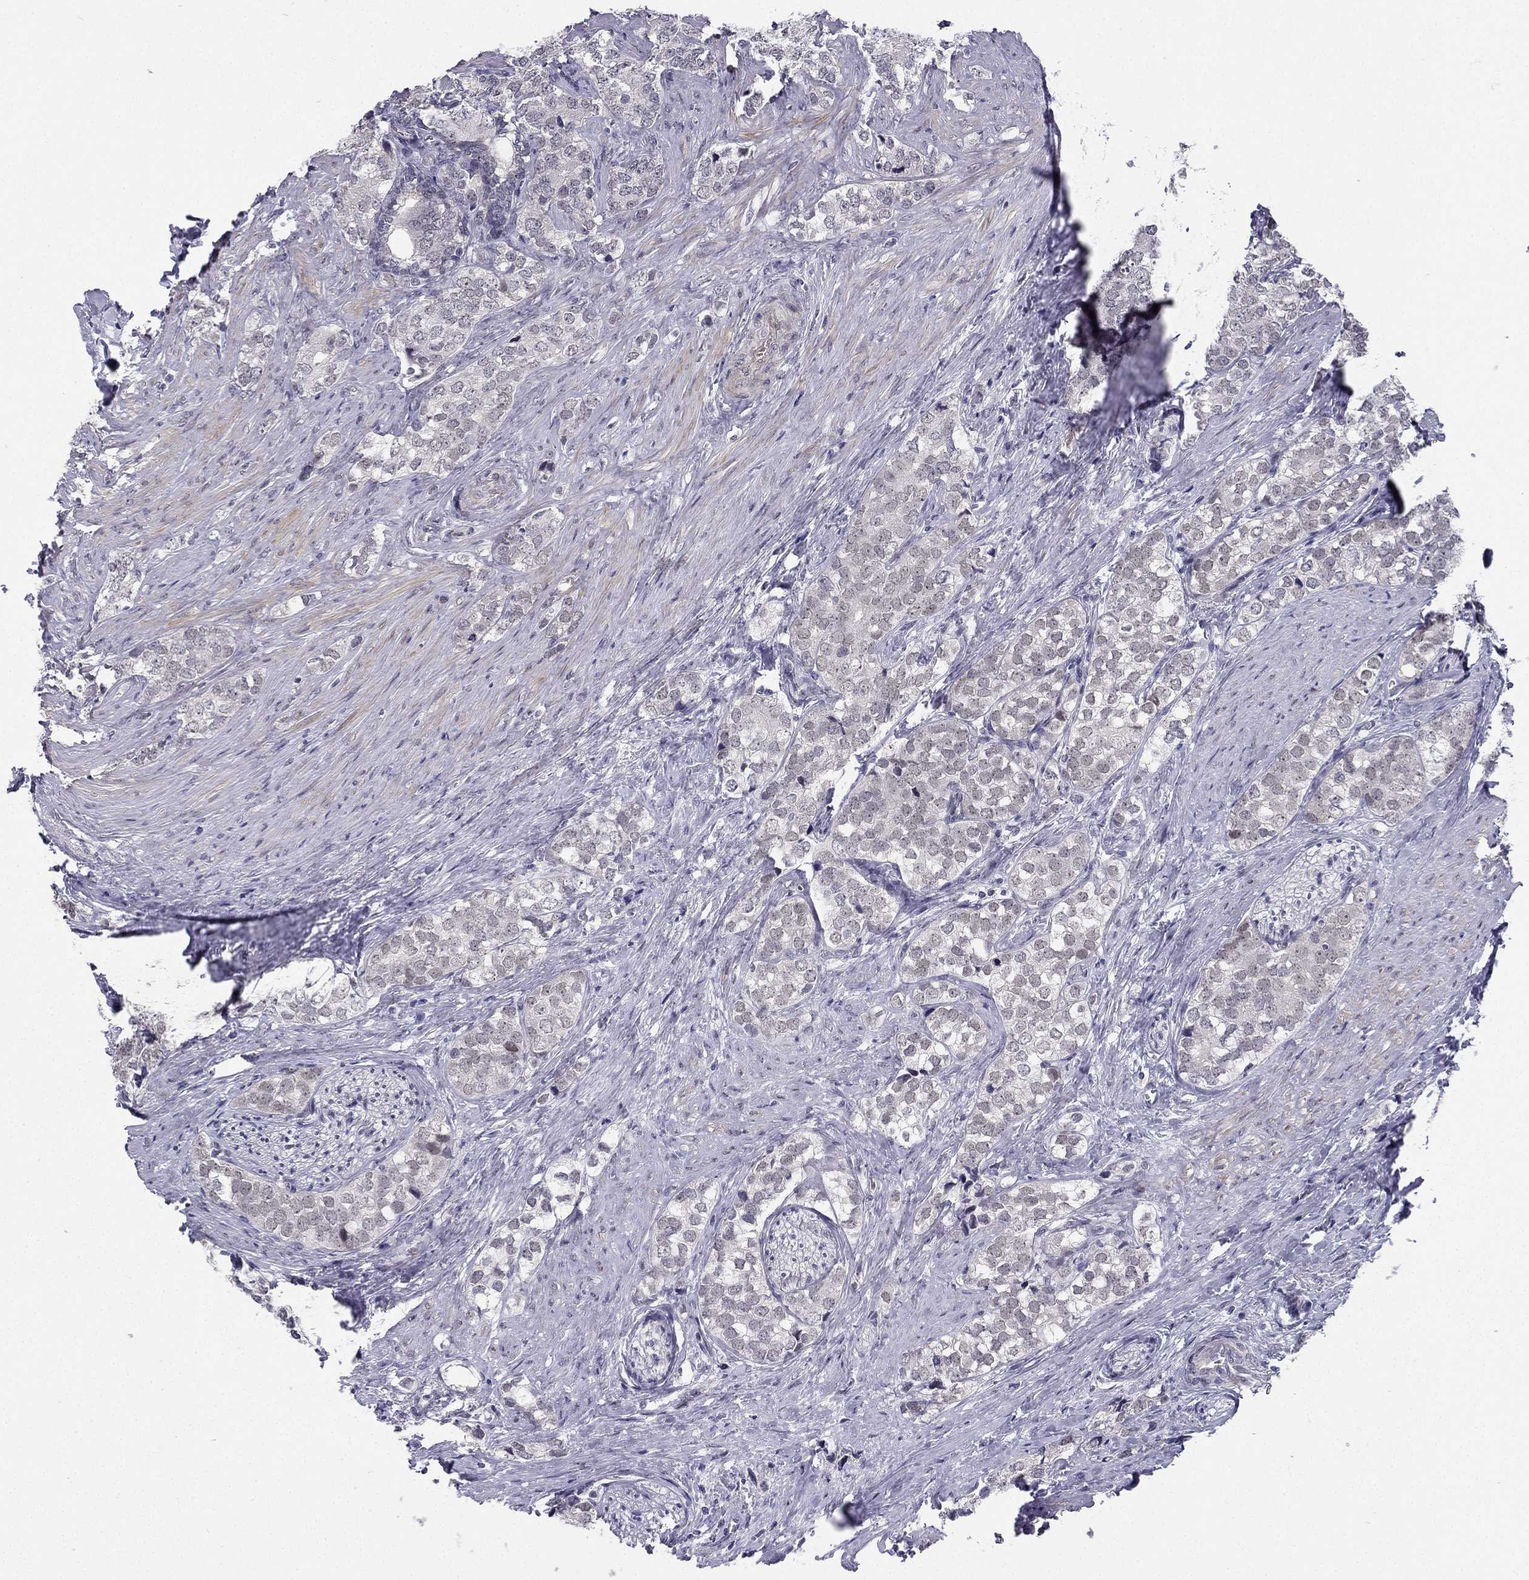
{"staining": {"intensity": "negative", "quantity": "none", "location": "none"}, "tissue": "prostate cancer", "cell_type": "Tumor cells", "image_type": "cancer", "snomed": [{"axis": "morphology", "description": "Adenocarcinoma, NOS"}, {"axis": "topography", "description": "Prostate and seminal vesicle, NOS"}], "caption": "Immunohistochemistry of human prostate adenocarcinoma displays no staining in tumor cells.", "gene": "CHST8", "patient": {"sex": "male", "age": 63}}